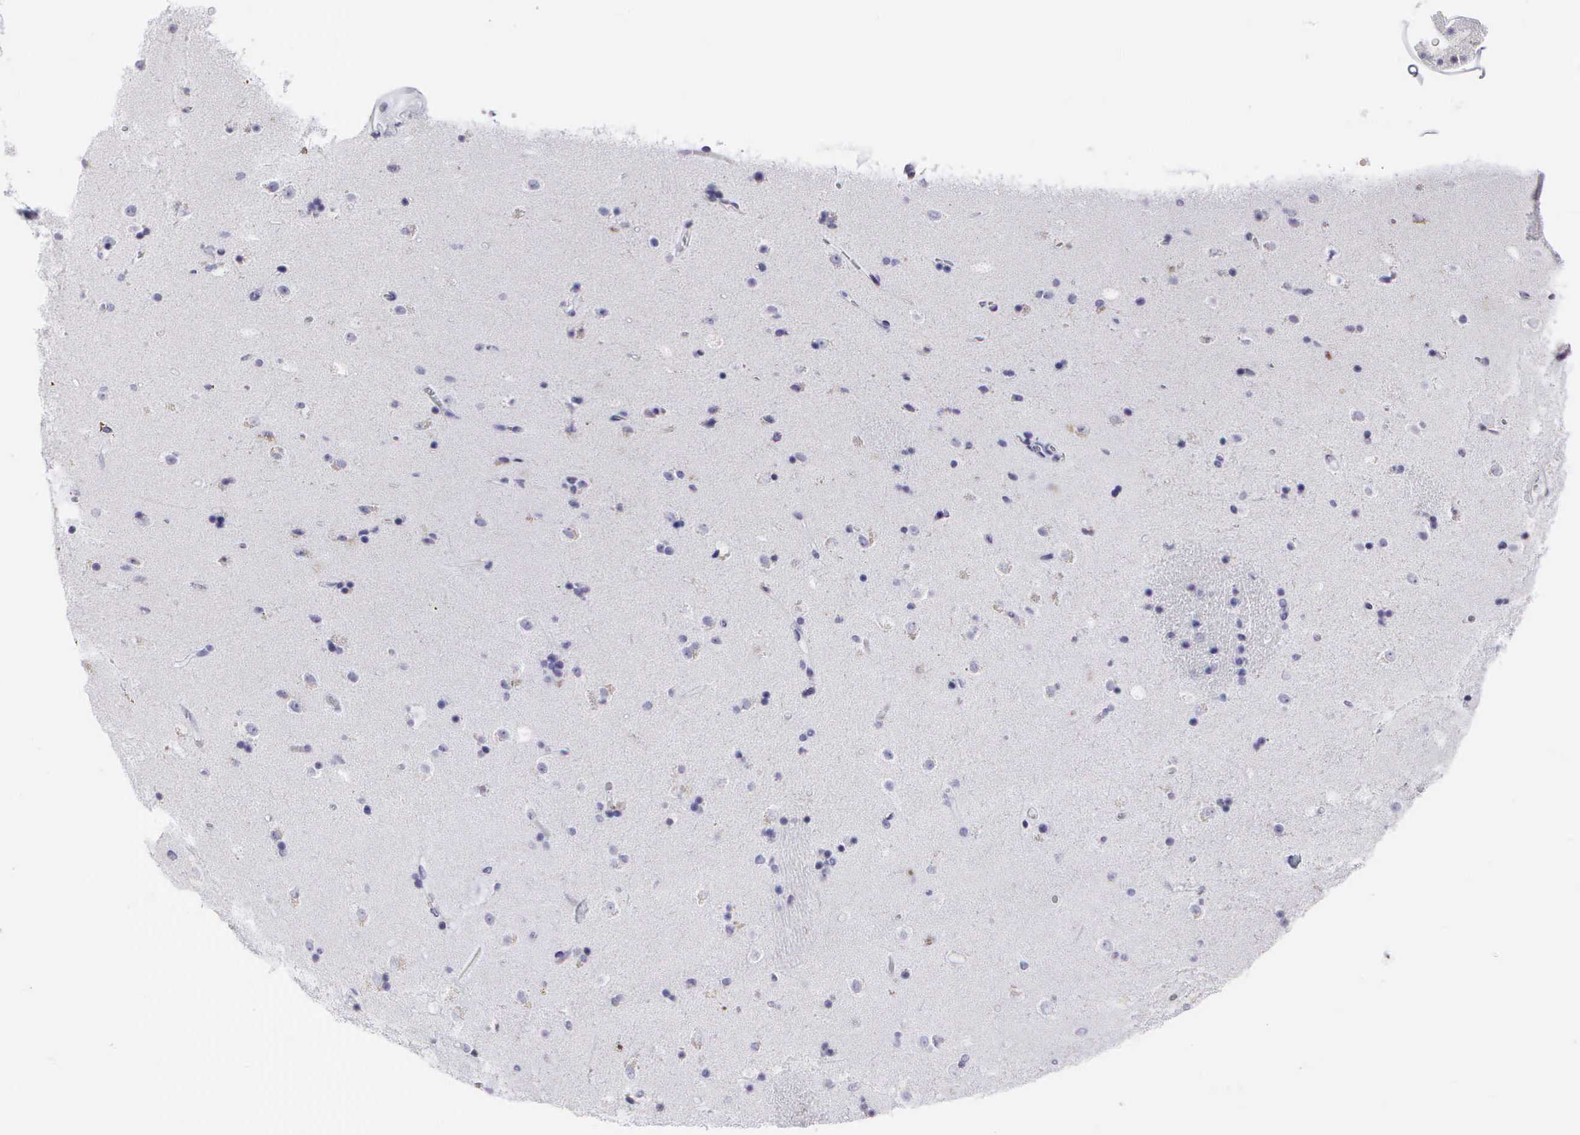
{"staining": {"intensity": "negative", "quantity": "none", "location": "none"}, "tissue": "caudate", "cell_type": "Glial cells", "image_type": "normal", "snomed": [{"axis": "morphology", "description": "Normal tissue, NOS"}, {"axis": "topography", "description": "Lateral ventricle wall"}], "caption": "A high-resolution micrograph shows IHC staining of normal caudate, which exhibits no significant positivity in glial cells. Brightfield microscopy of immunohistochemistry (IHC) stained with DAB (brown) and hematoxylin (blue), captured at high magnification.", "gene": "CD8A", "patient": {"sex": "female", "age": 54}}